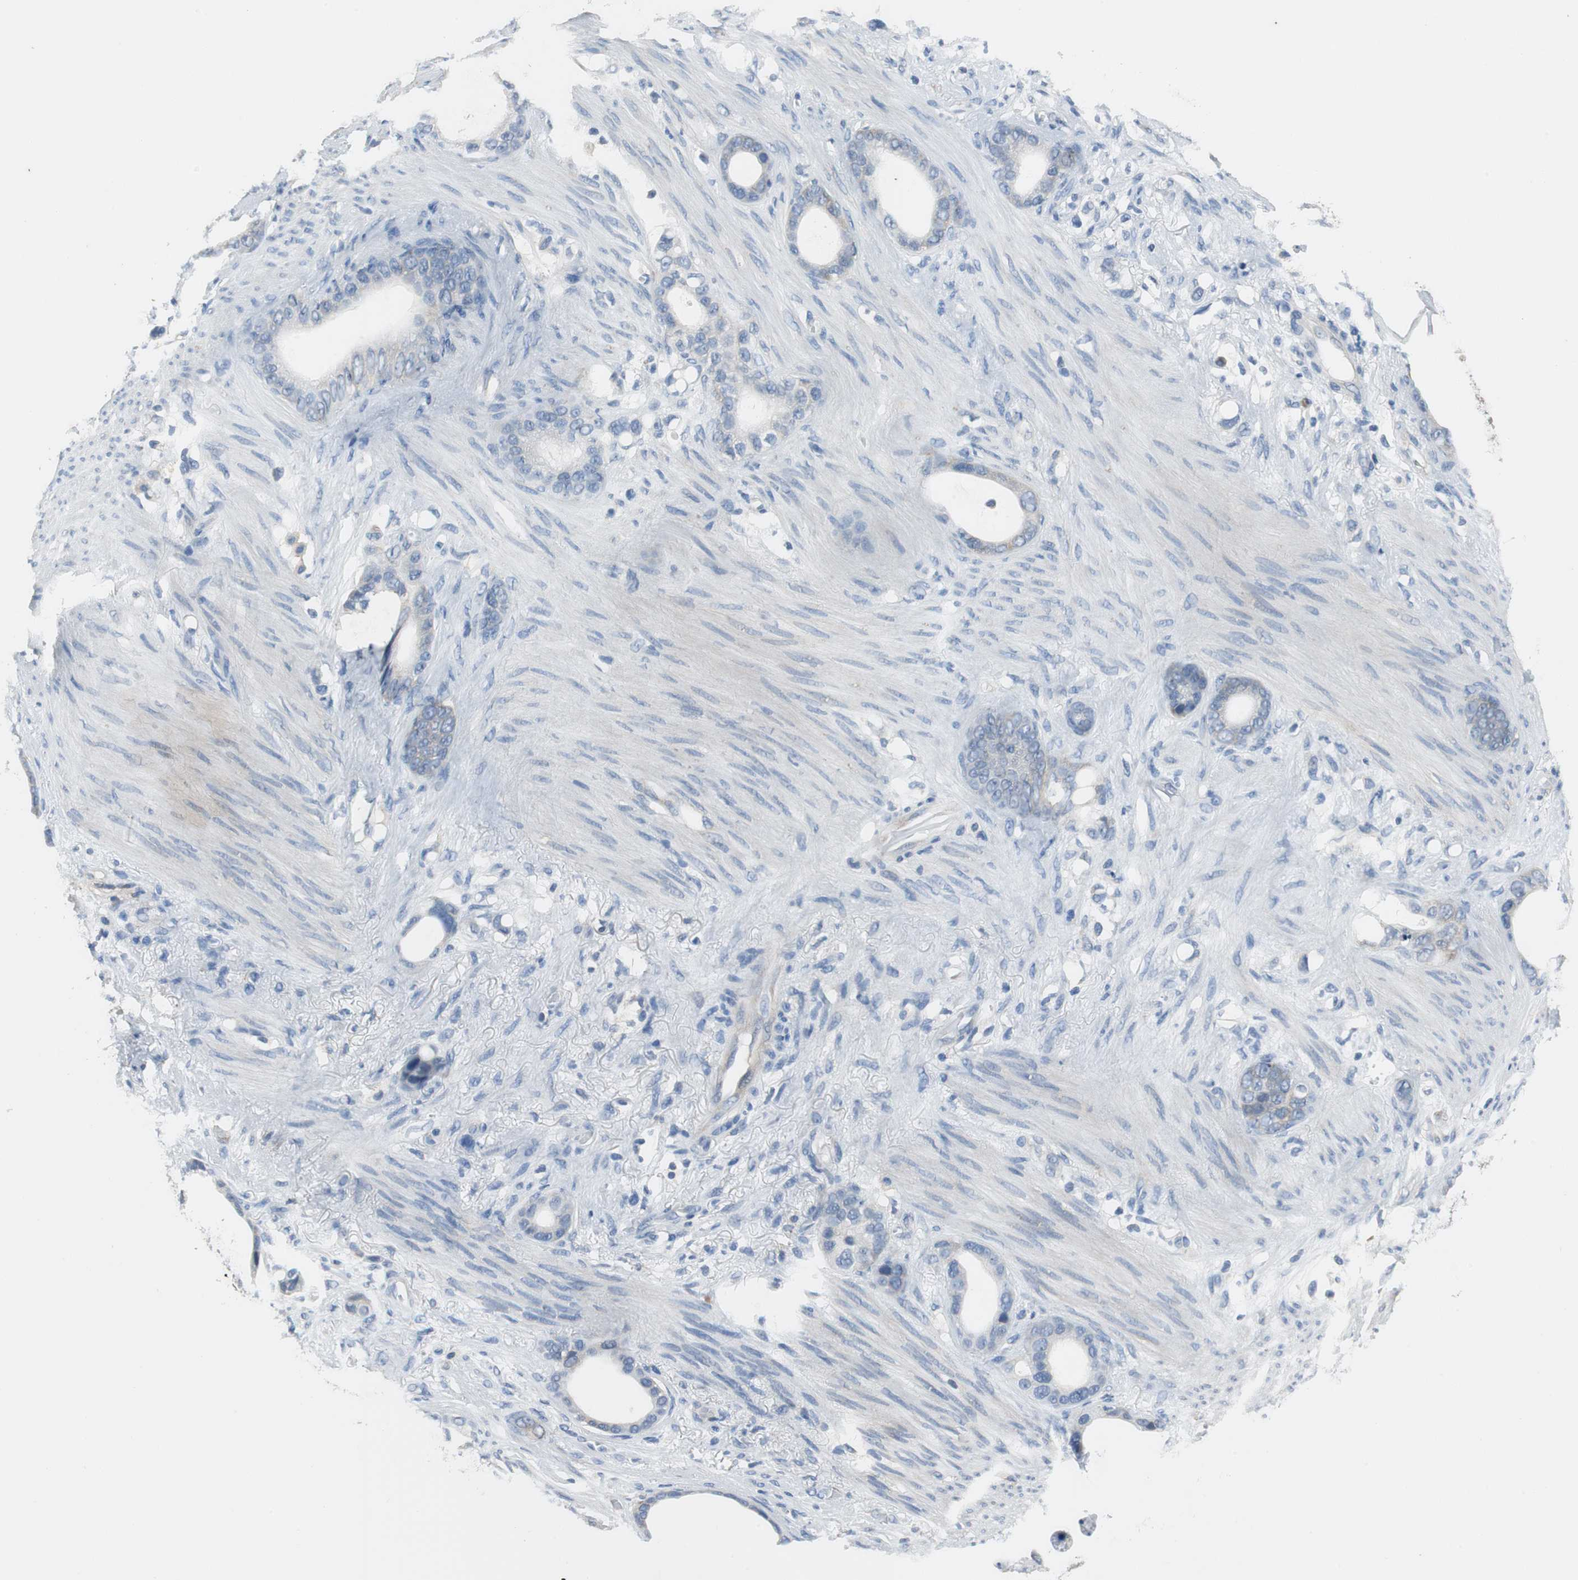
{"staining": {"intensity": "negative", "quantity": "none", "location": "none"}, "tissue": "stomach cancer", "cell_type": "Tumor cells", "image_type": "cancer", "snomed": [{"axis": "morphology", "description": "Adenocarcinoma, NOS"}, {"axis": "topography", "description": "Stomach"}], "caption": "Protein analysis of stomach adenocarcinoma demonstrates no significant staining in tumor cells.", "gene": "PRKCA", "patient": {"sex": "female", "age": 75}}